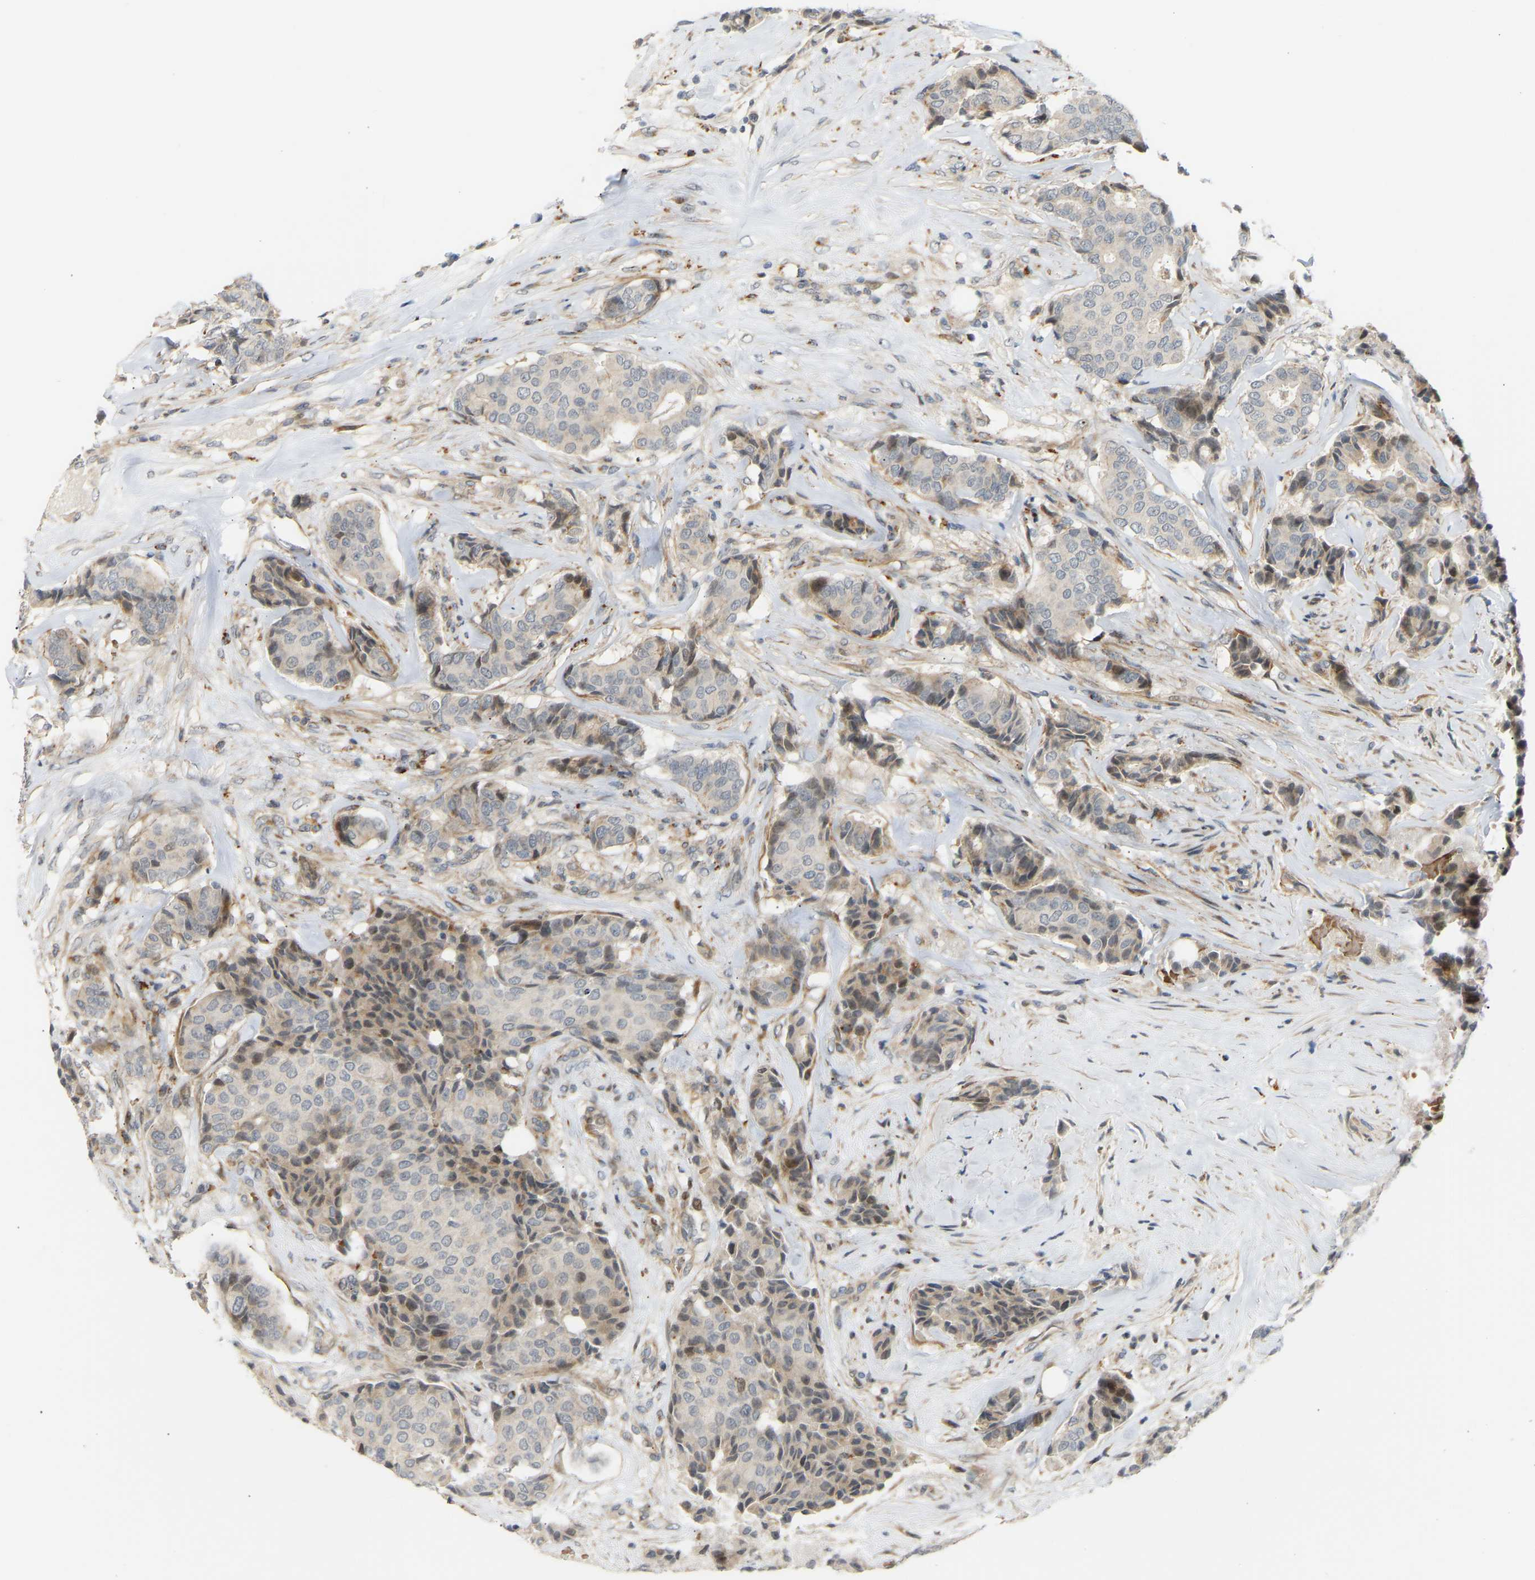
{"staining": {"intensity": "weak", "quantity": "25%-75%", "location": "nuclear"}, "tissue": "breast cancer", "cell_type": "Tumor cells", "image_type": "cancer", "snomed": [{"axis": "morphology", "description": "Duct carcinoma"}, {"axis": "topography", "description": "Breast"}], "caption": "Brown immunohistochemical staining in human invasive ductal carcinoma (breast) shows weak nuclear positivity in approximately 25%-75% of tumor cells.", "gene": "POGLUT2", "patient": {"sex": "female", "age": 75}}